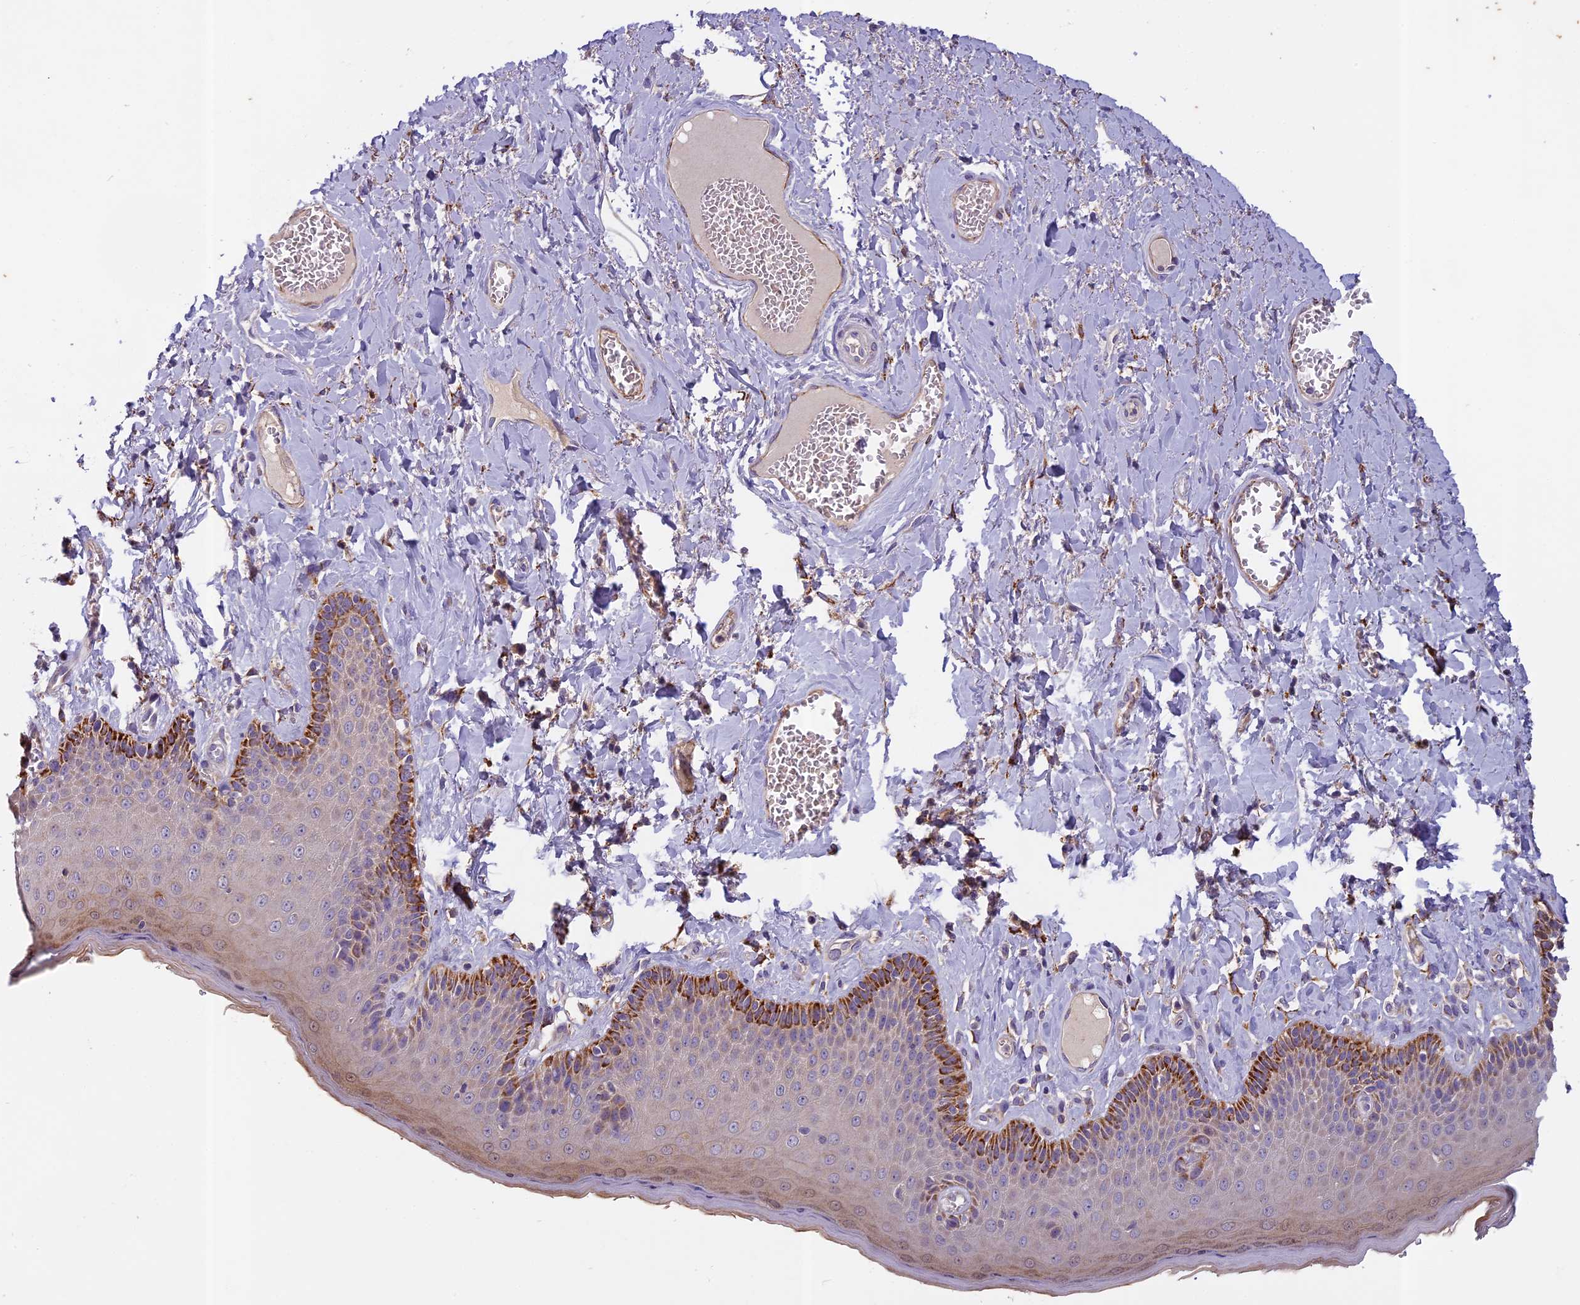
{"staining": {"intensity": "moderate", "quantity": "<25%", "location": "cytoplasmic/membranous"}, "tissue": "skin", "cell_type": "Epidermal cells", "image_type": "normal", "snomed": [{"axis": "morphology", "description": "Normal tissue, NOS"}, {"axis": "topography", "description": "Anal"}], "caption": "Protein staining by immunohistochemistry shows moderate cytoplasmic/membranous staining in approximately <25% of epidermal cells in benign skin.", "gene": "SEMA7A", "patient": {"sex": "male", "age": 69}}